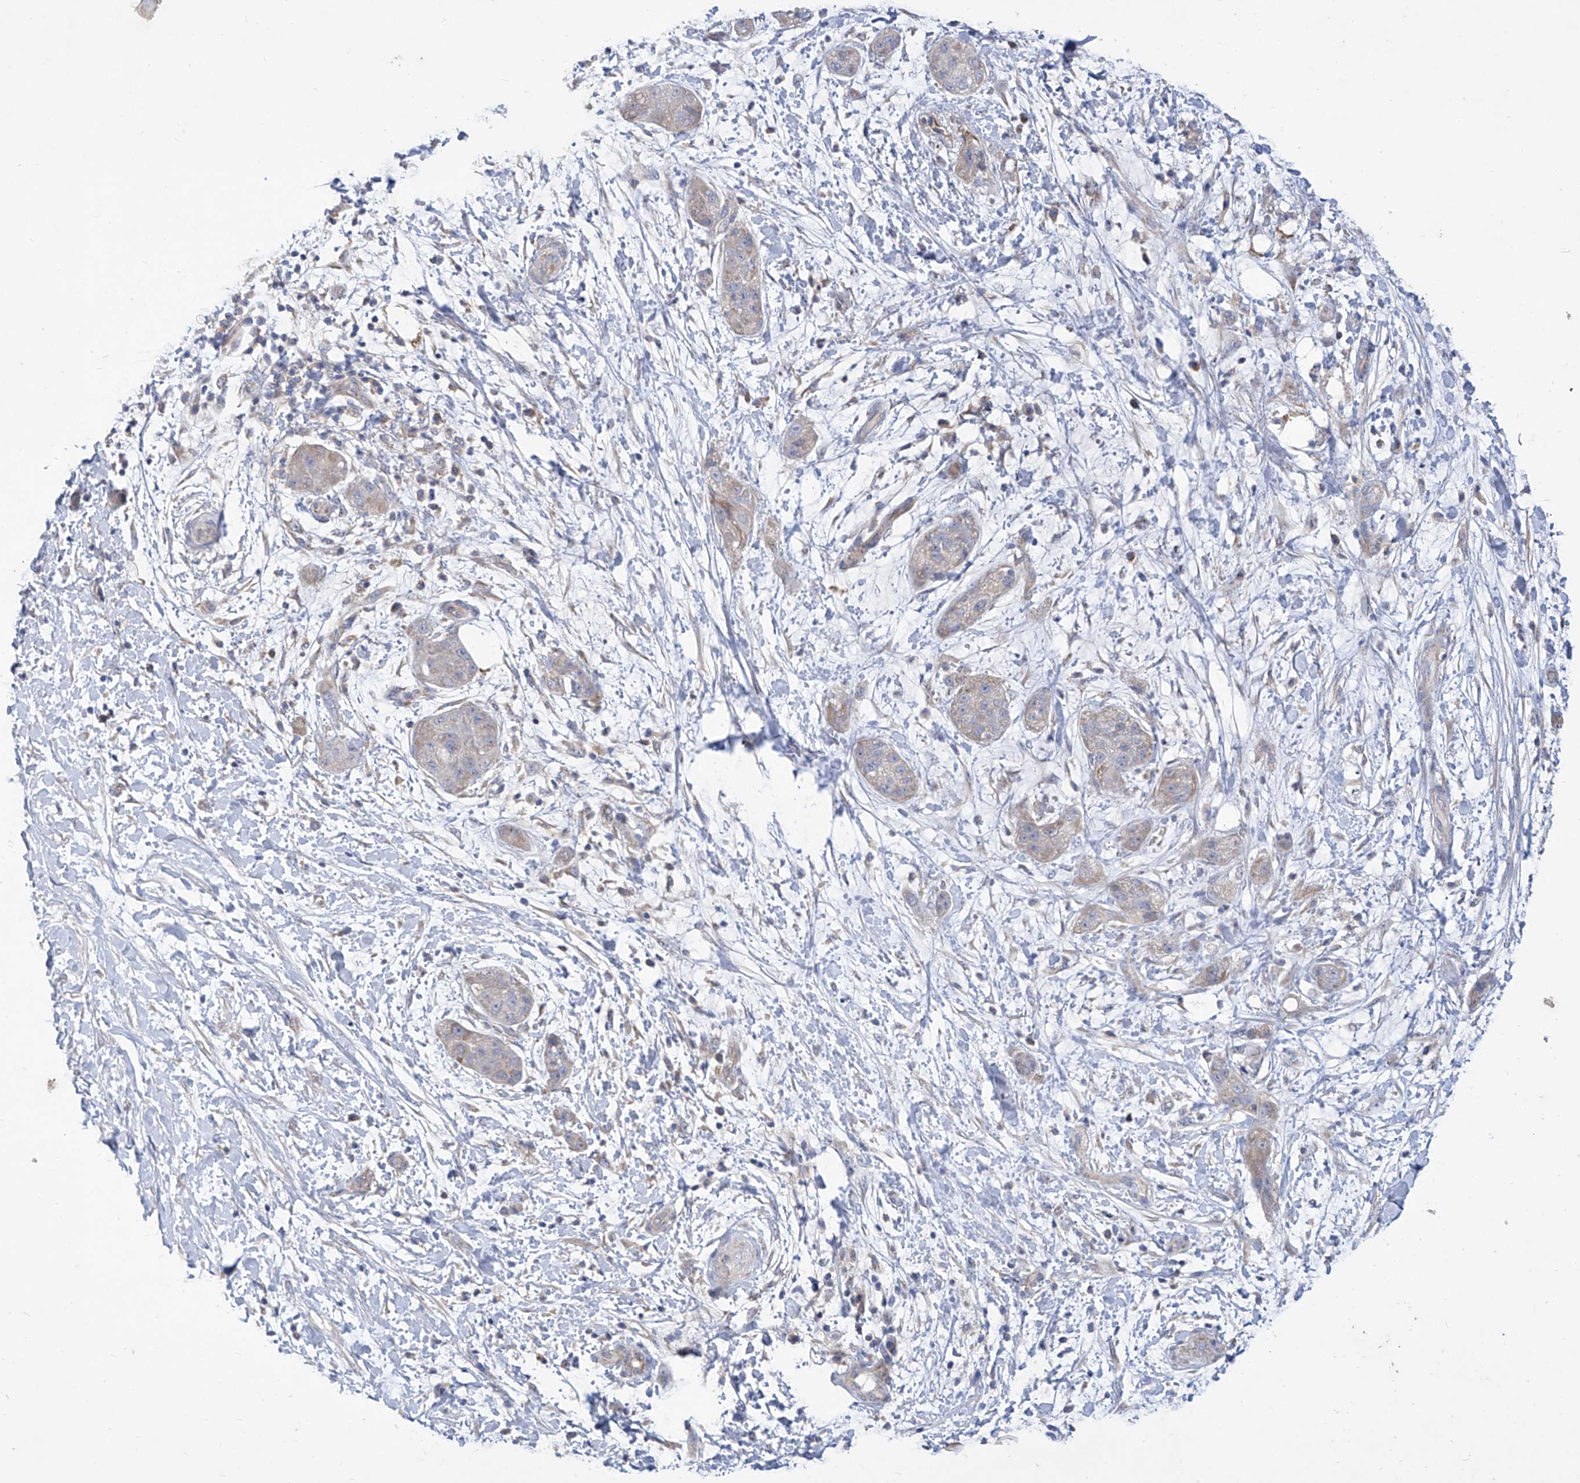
{"staining": {"intensity": "negative", "quantity": "none", "location": "none"}, "tissue": "pancreatic cancer", "cell_type": "Tumor cells", "image_type": "cancer", "snomed": [{"axis": "morphology", "description": "Adenocarcinoma, NOS"}, {"axis": "topography", "description": "Pancreas"}], "caption": "The micrograph exhibits no significant staining in tumor cells of pancreatic cancer.", "gene": "COQ3", "patient": {"sex": "female", "age": 78}}